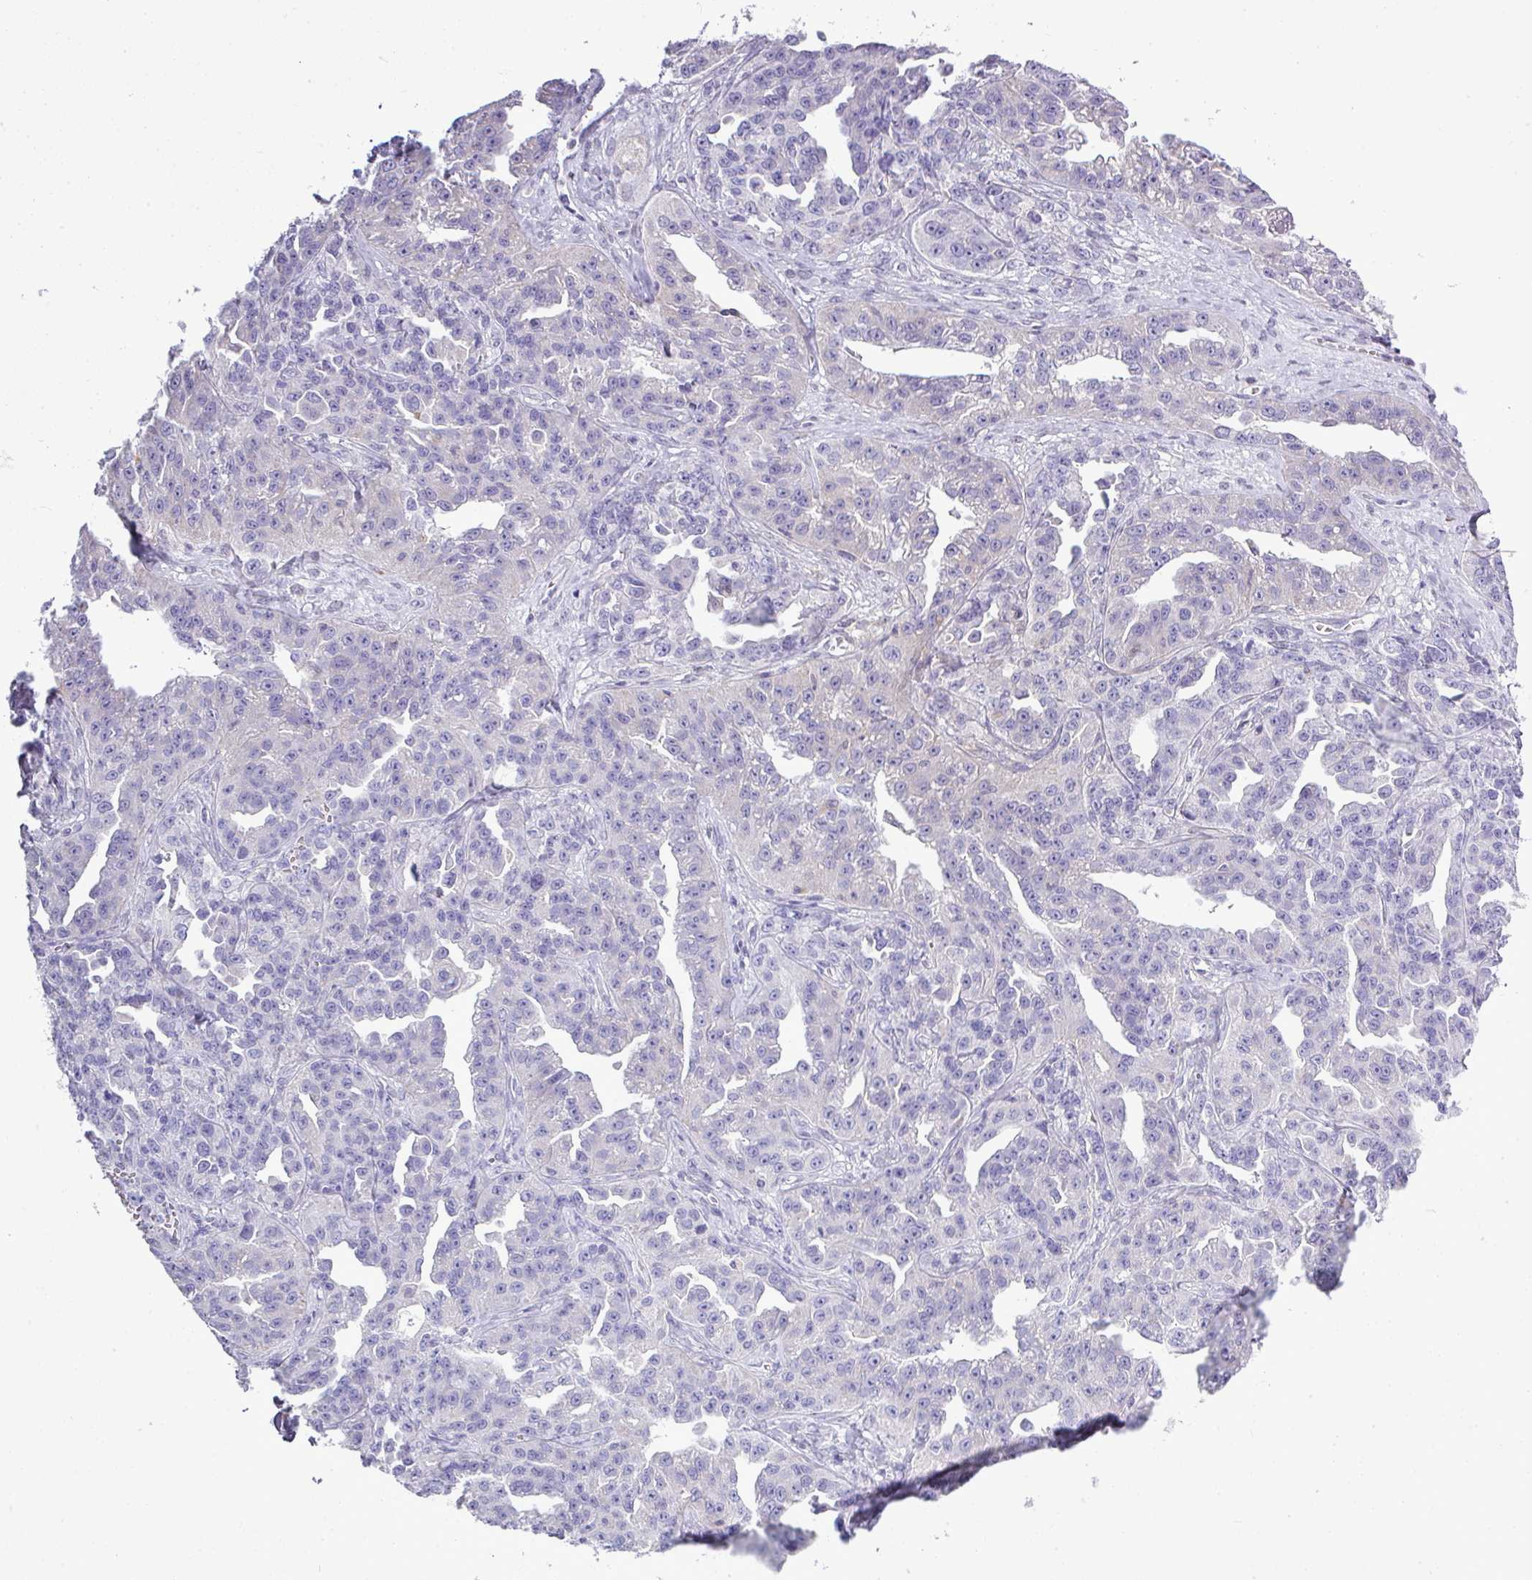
{"staining": {"intensity": "negative", "quantity": "none", "location": "none"}, "tissue": "ovarian cancer", "cell_type": "Tumor cells", "image_type": "cancer", "snomed": [{"axis": "morphology", "description": "Cystadenocarcinoma, serous, NOS"}, {"axis": "topography", "description": "Ovary"}], "caption": "Tumor cells show no significant expression in ovarian cancer.", "gene": "STAT5A", "patient": {"sex": "female", "age": 75}}